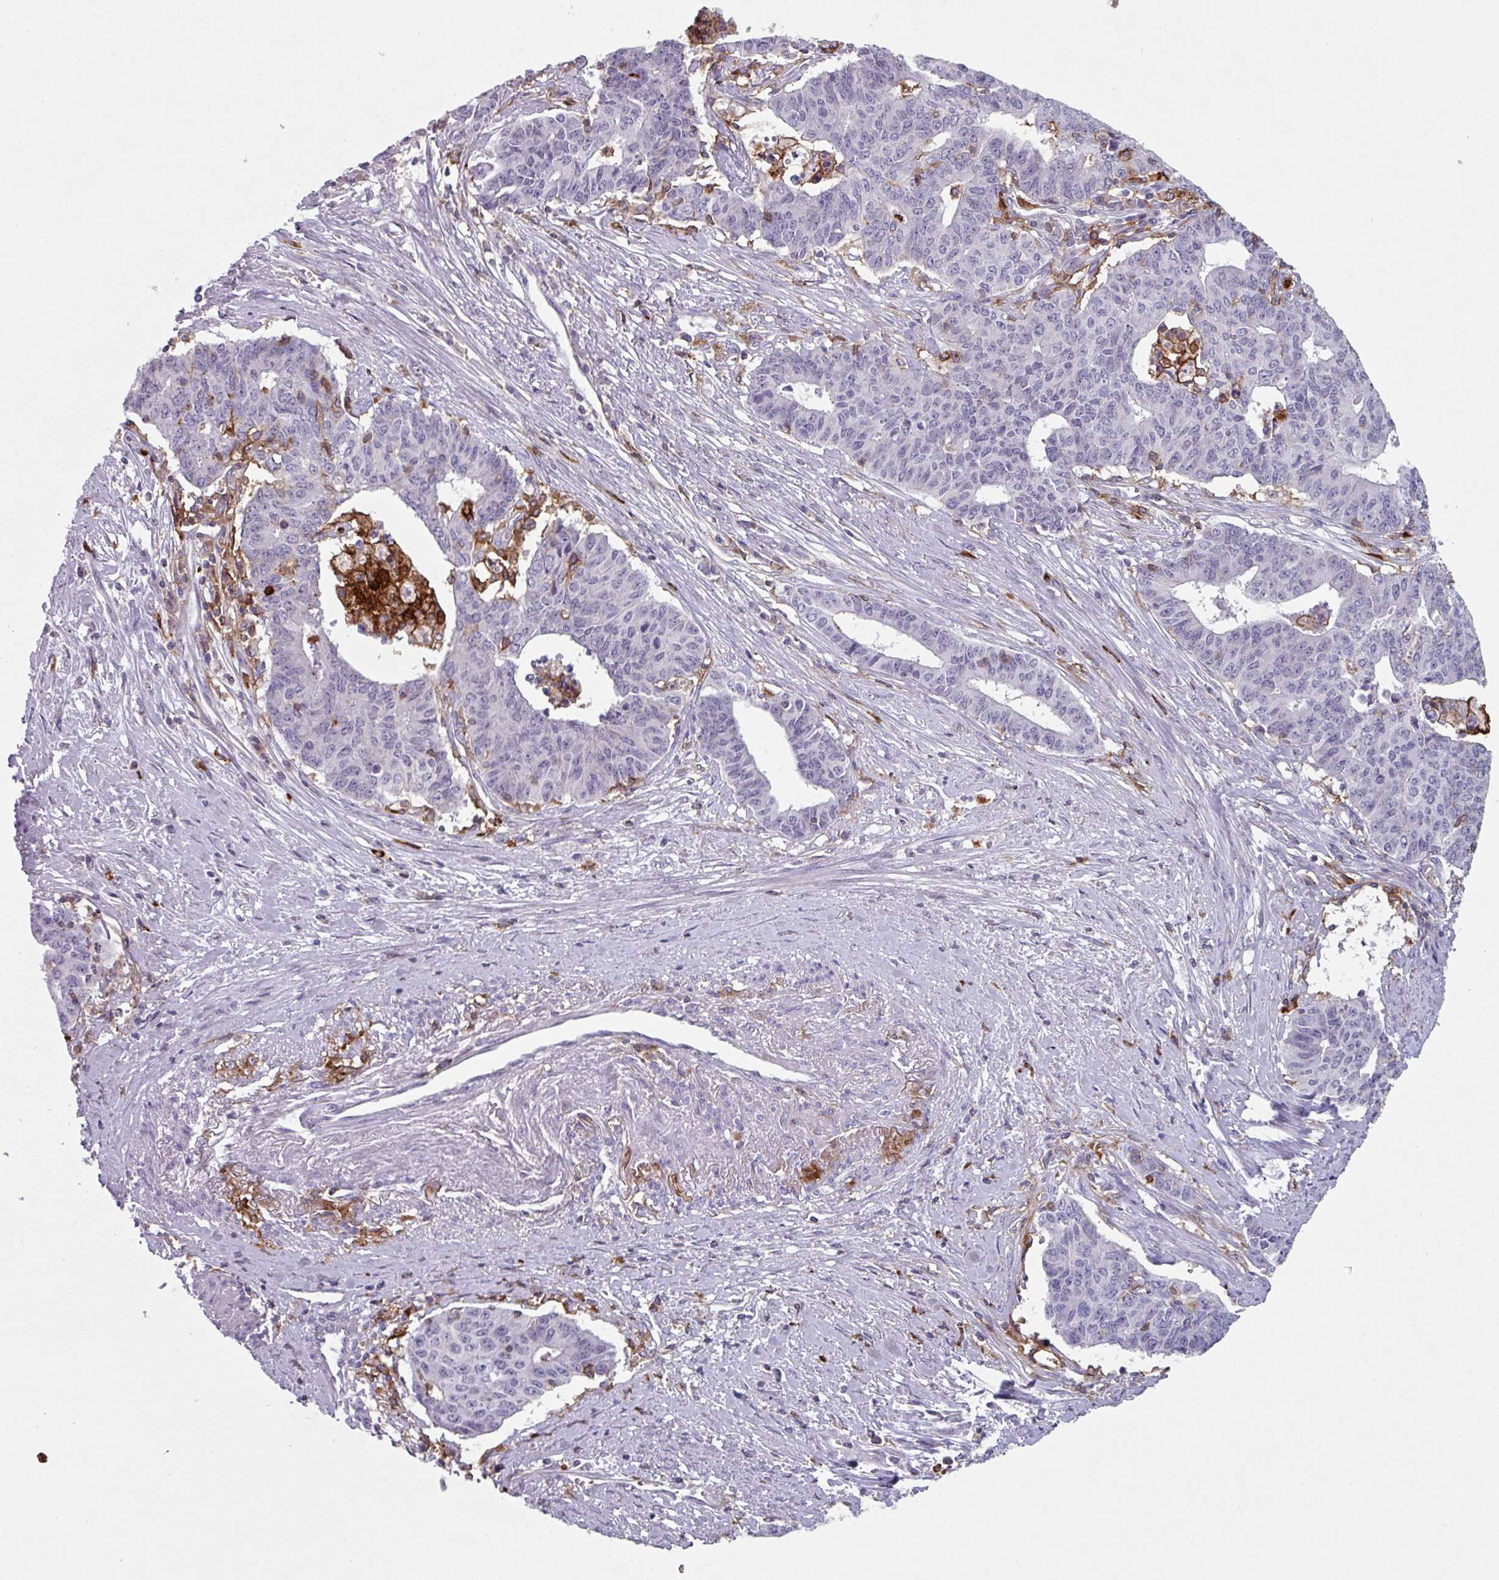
{"staining": {"intensity": "negative", "quantity": "none", "location": "none"}, "tissue": "endometrial cancer", "cell_type": "Tumor cells", "image_type": "cancer", "snomed": [{"axis": "morphology", "description": "Adenocarcinoma, NOS"}, {"axis": "topography", "description": "Endometrium"}], "caption": "Immunohistochemical staining of human endometrial cancer displays no significant staining in tumor cells.", "gene": "EXOSC5", "patient": {"sex": "female", "age": 59}}